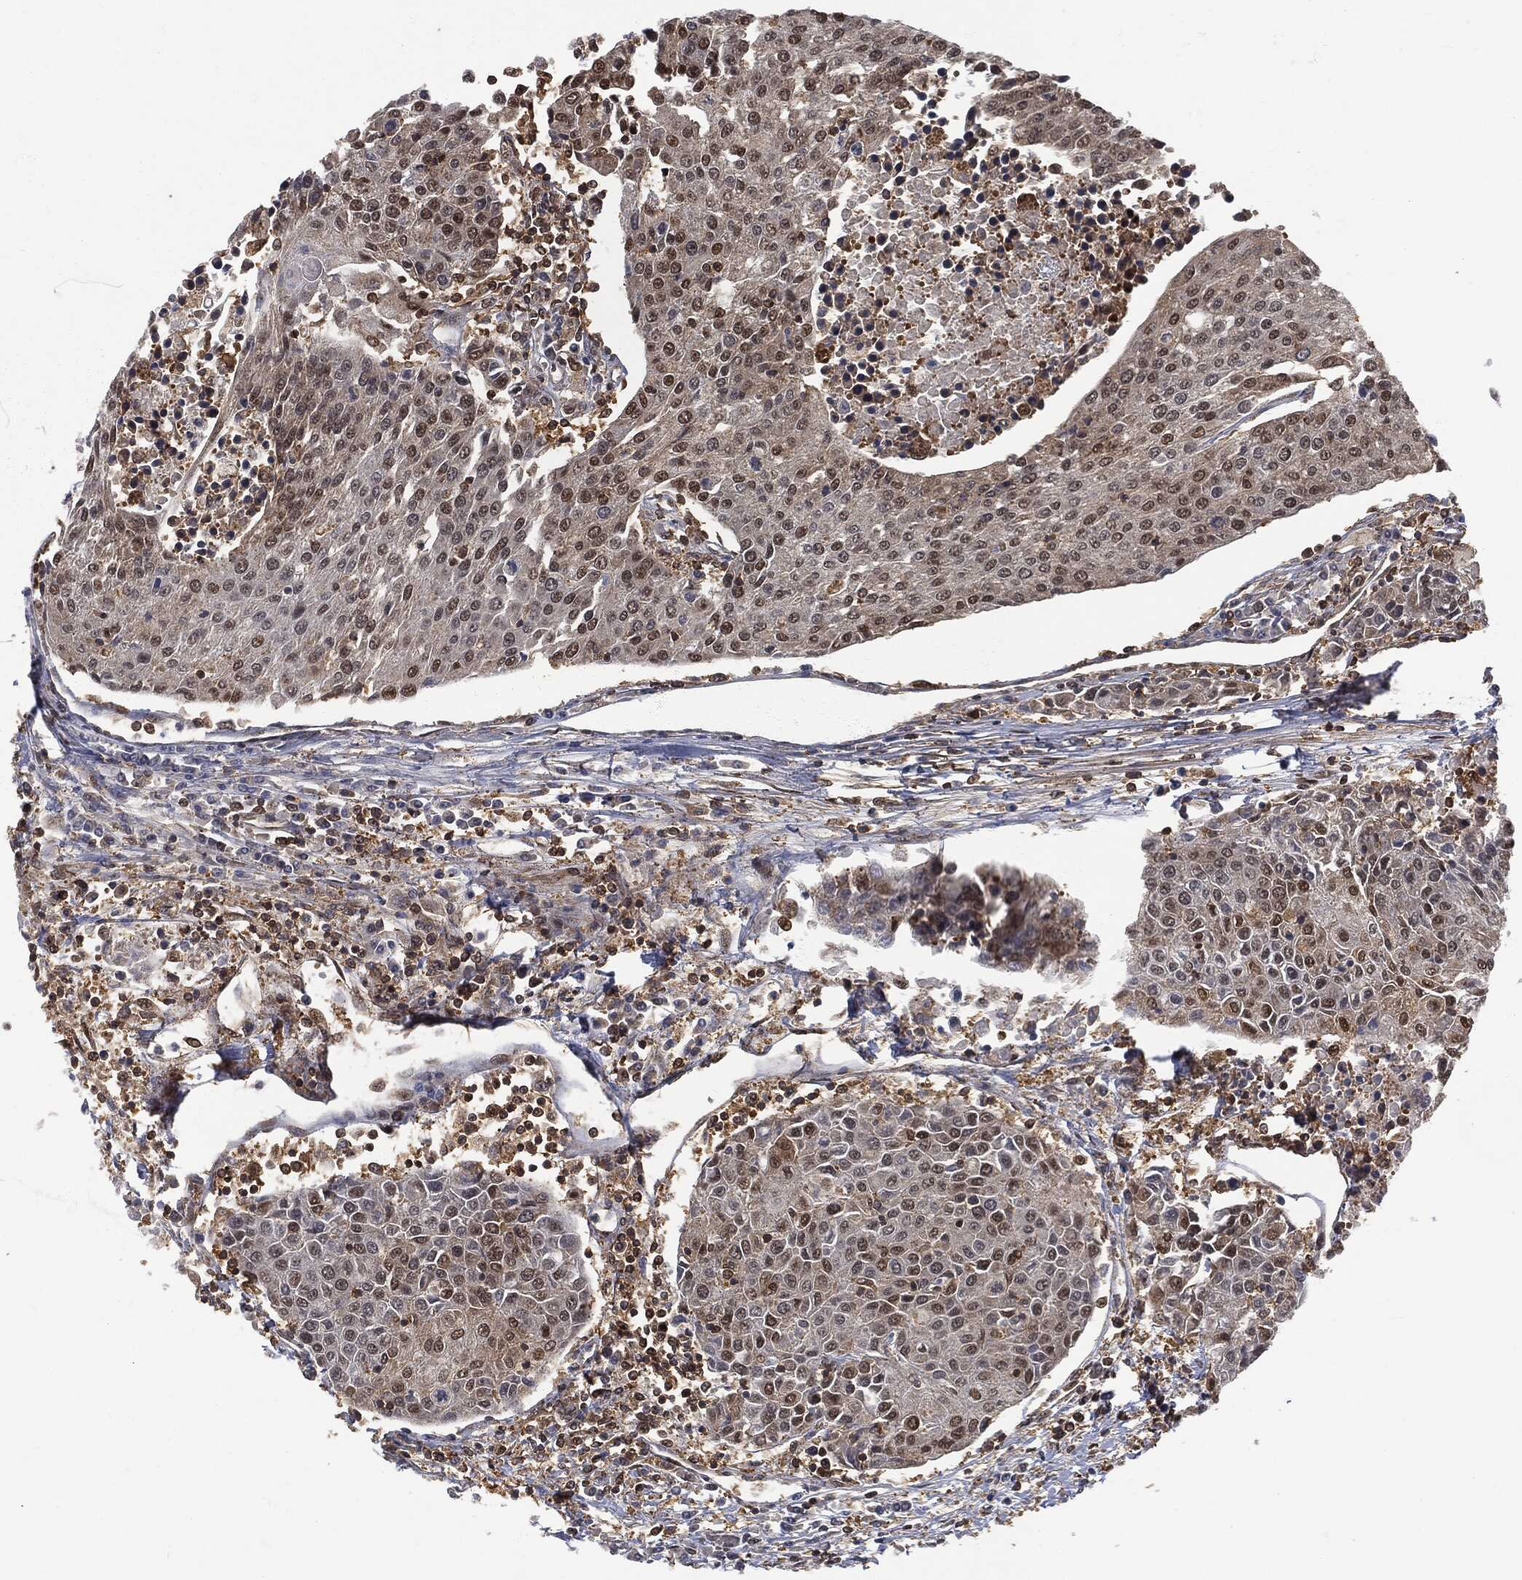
{"staining": {"intensity": "strong", "quantity": "<25%", "location": "nuclear"}, "tissue": "urothelial cancer", "cell_type": "Tumor cells", "image_type": "cancer", "snomed": [{"axis": "morphology", "description": "Urothelial carcinoma, High grade"}, {"axis": "topography", "description": "Urinary bladder"}], "caption": "Protein staining displays strong nuclear expression in approximately <25% of tumor cells in urothelial cancer. (brown staining indicates protein expression, while blue staining denotes nuclei).", "gene": "PSMB10", "patient": {"sex": "female", "age": 85}}